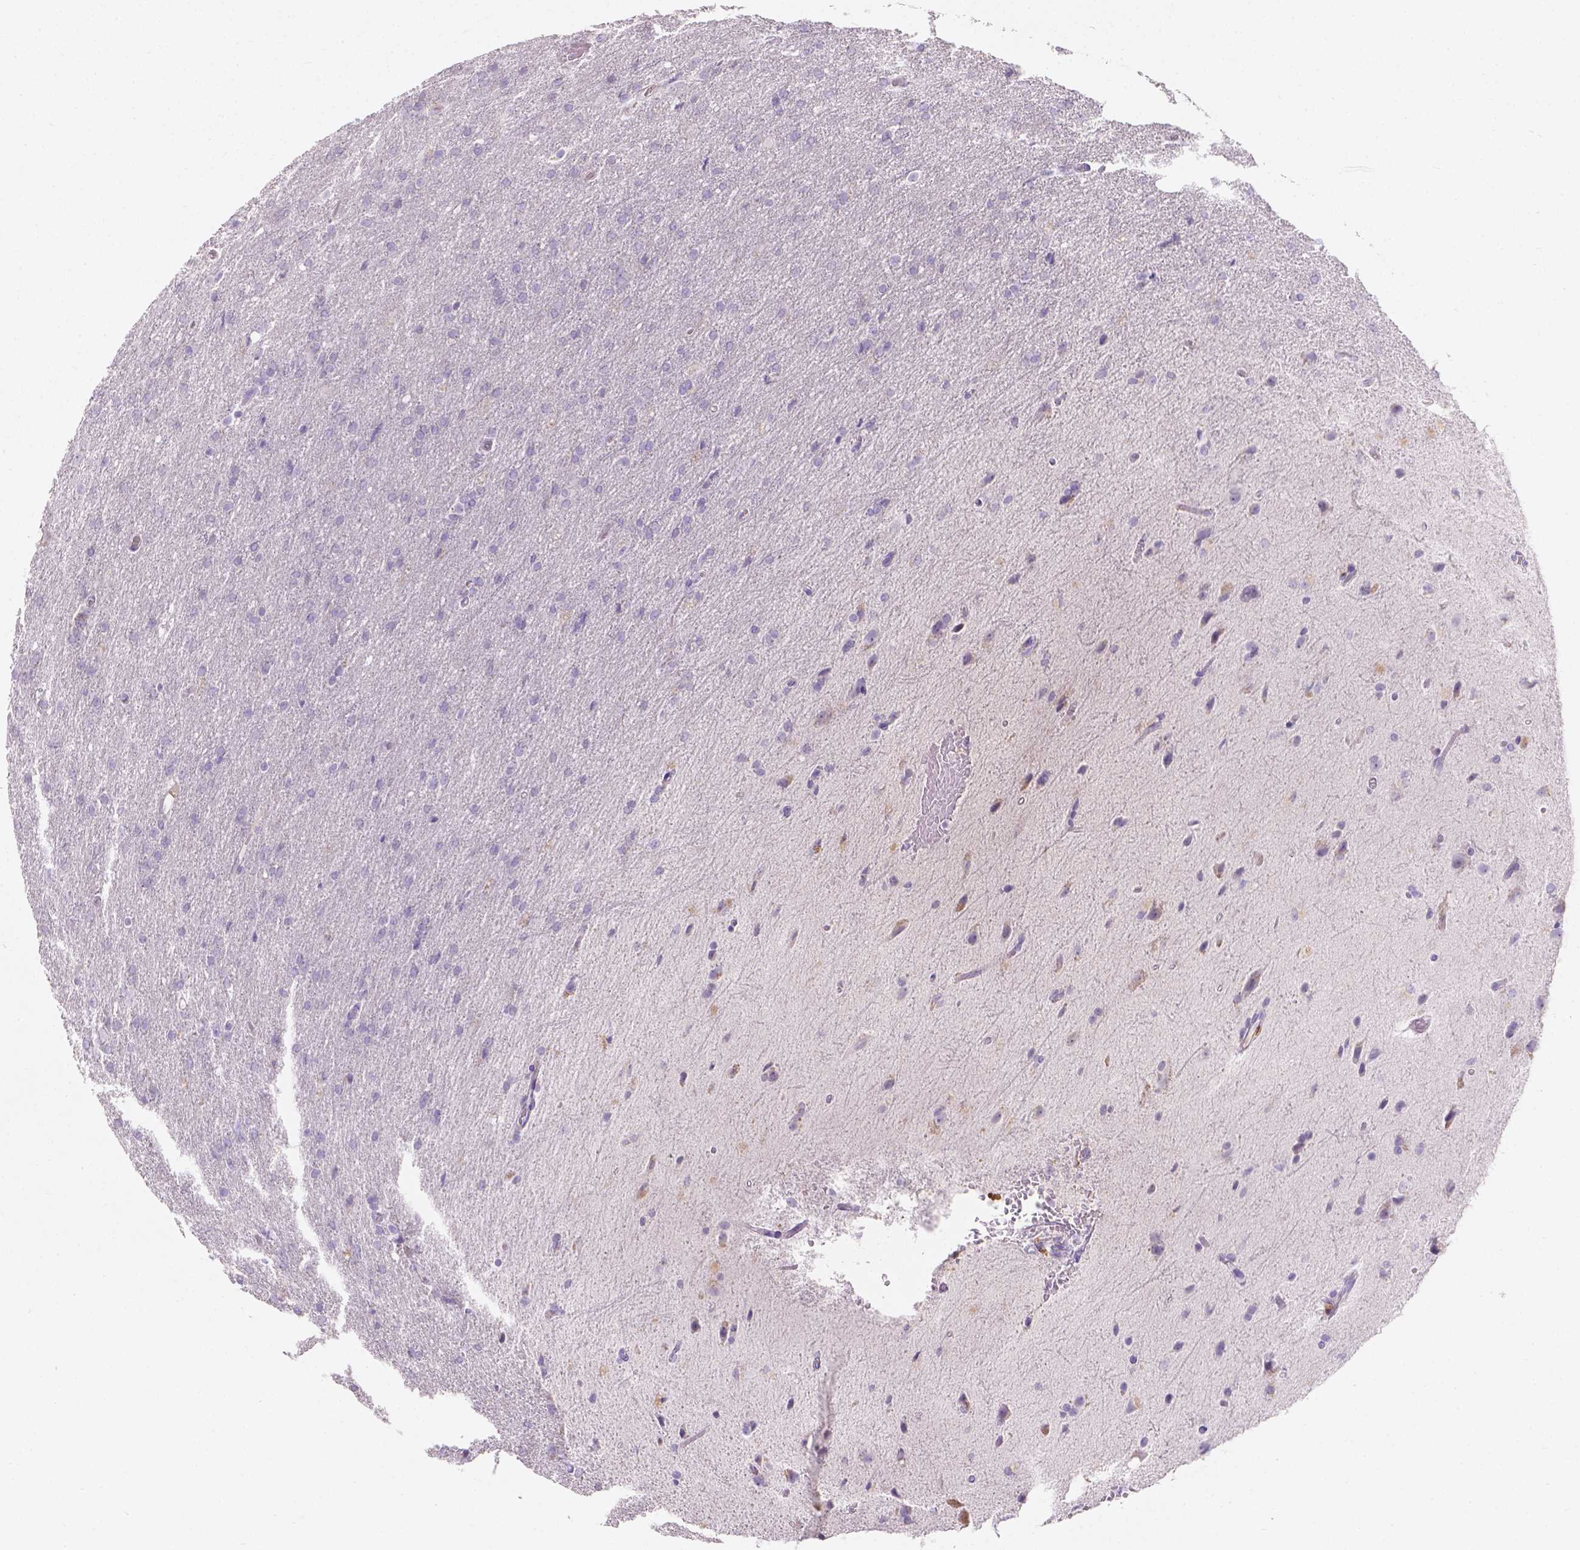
{"staining": {"intensity": "negative", "quantity": "none", "location": "none"}, "tissue": "glioma", "cell_type": "Tumor cells", "image_type": "cancer", "snomed": [{"axis": "morphology", "description": "Glioma, malignant, High grade"}, {"axis": "topography", "description": "Brain"}], "caption": "Micrograph shows no protein staining in tumor cells of malignant high-grade glioma tissue. (Brightfield microscopy of DAB immunohistochemistry (IHC) at high magnification).", "gene": "GAL3ST2", "patient": {"sex": "male", "age": 68}}